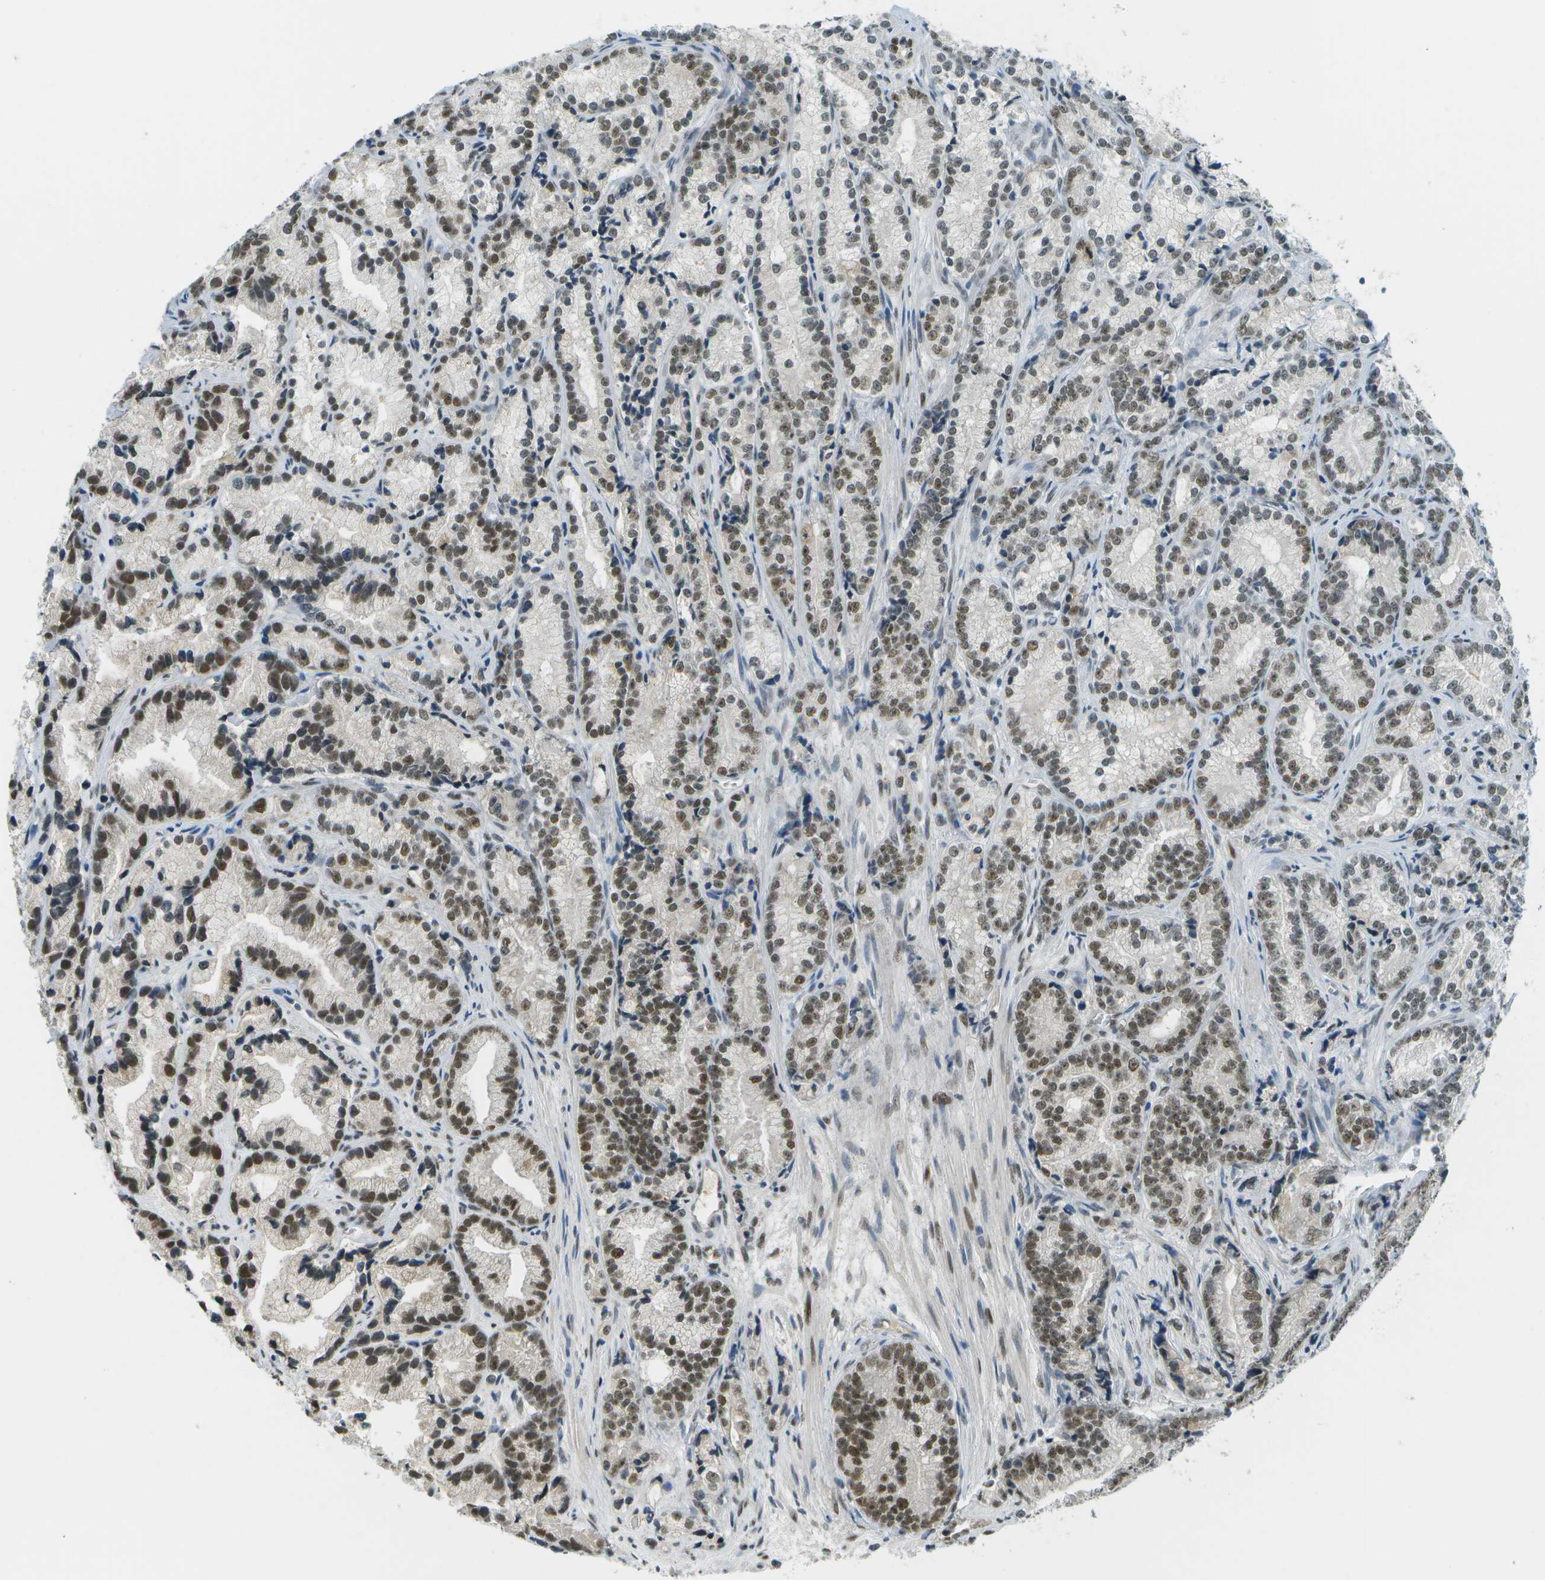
{"staining": {"intensity": "strong", "quantity": ">75%", "location": "nuclear"}, "tissue": "prostate cancer", "cell_type": "Tumor cells", "image_type": "cancer", "snomed": [{"axis": "morphology", "description": "Adenocarcinoma, Low grade"}, {"axis": "topography", "description": "Prostate"}], "caption": "The micrograph shows staining of low-grade adenocarcinoma (prostate), revealing strong nuclear protein expression (brown color) within tumor cells.", "gene": "CBX5", "patient": {"sex": "male", "age": 89}}